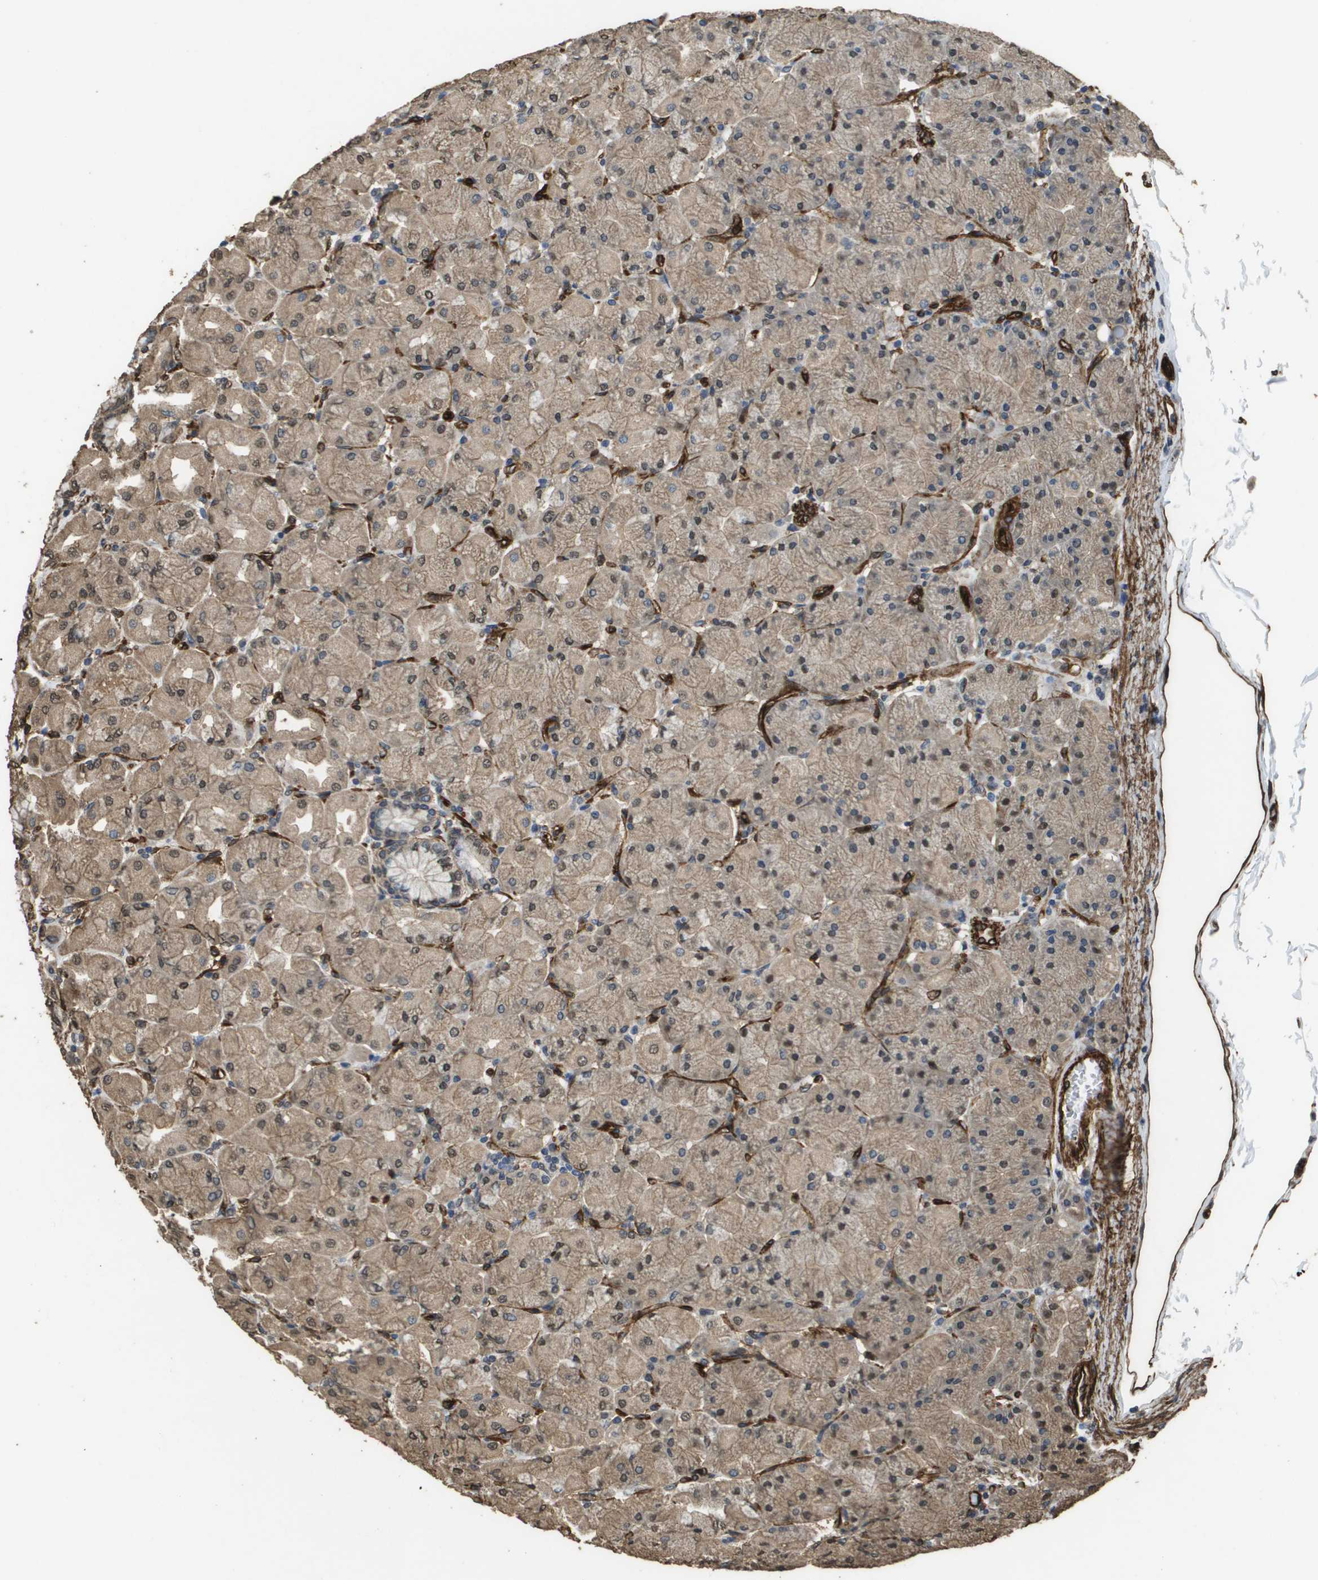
{"staining": {"intensity": "moderate", "quantity": ">75%", "location": "cytoplasmic/membranous,nuclear"}, "tissue": "stomach", "cell_type": "Glandular cells", "image_type": "normal", "snomed": [{"axis": "morphology", "description": "Normal tissue, NOS"}, {"axis": "topography", "description": "Stomach, upper"}], "caption": "Immunohistochemistry (IHC) histopathology image of unremarkable stomach: human stomach stained using immunohistochemistry shows medium levels of moderate protein expression localized specifically in the cytoplasmic/membranous,nuclear of glandular cells, appearing as a cytoplasmic/membranous,nuclear brown color.", "gene": "AAMP", "patient": {"sex": "female", "age": 56}}